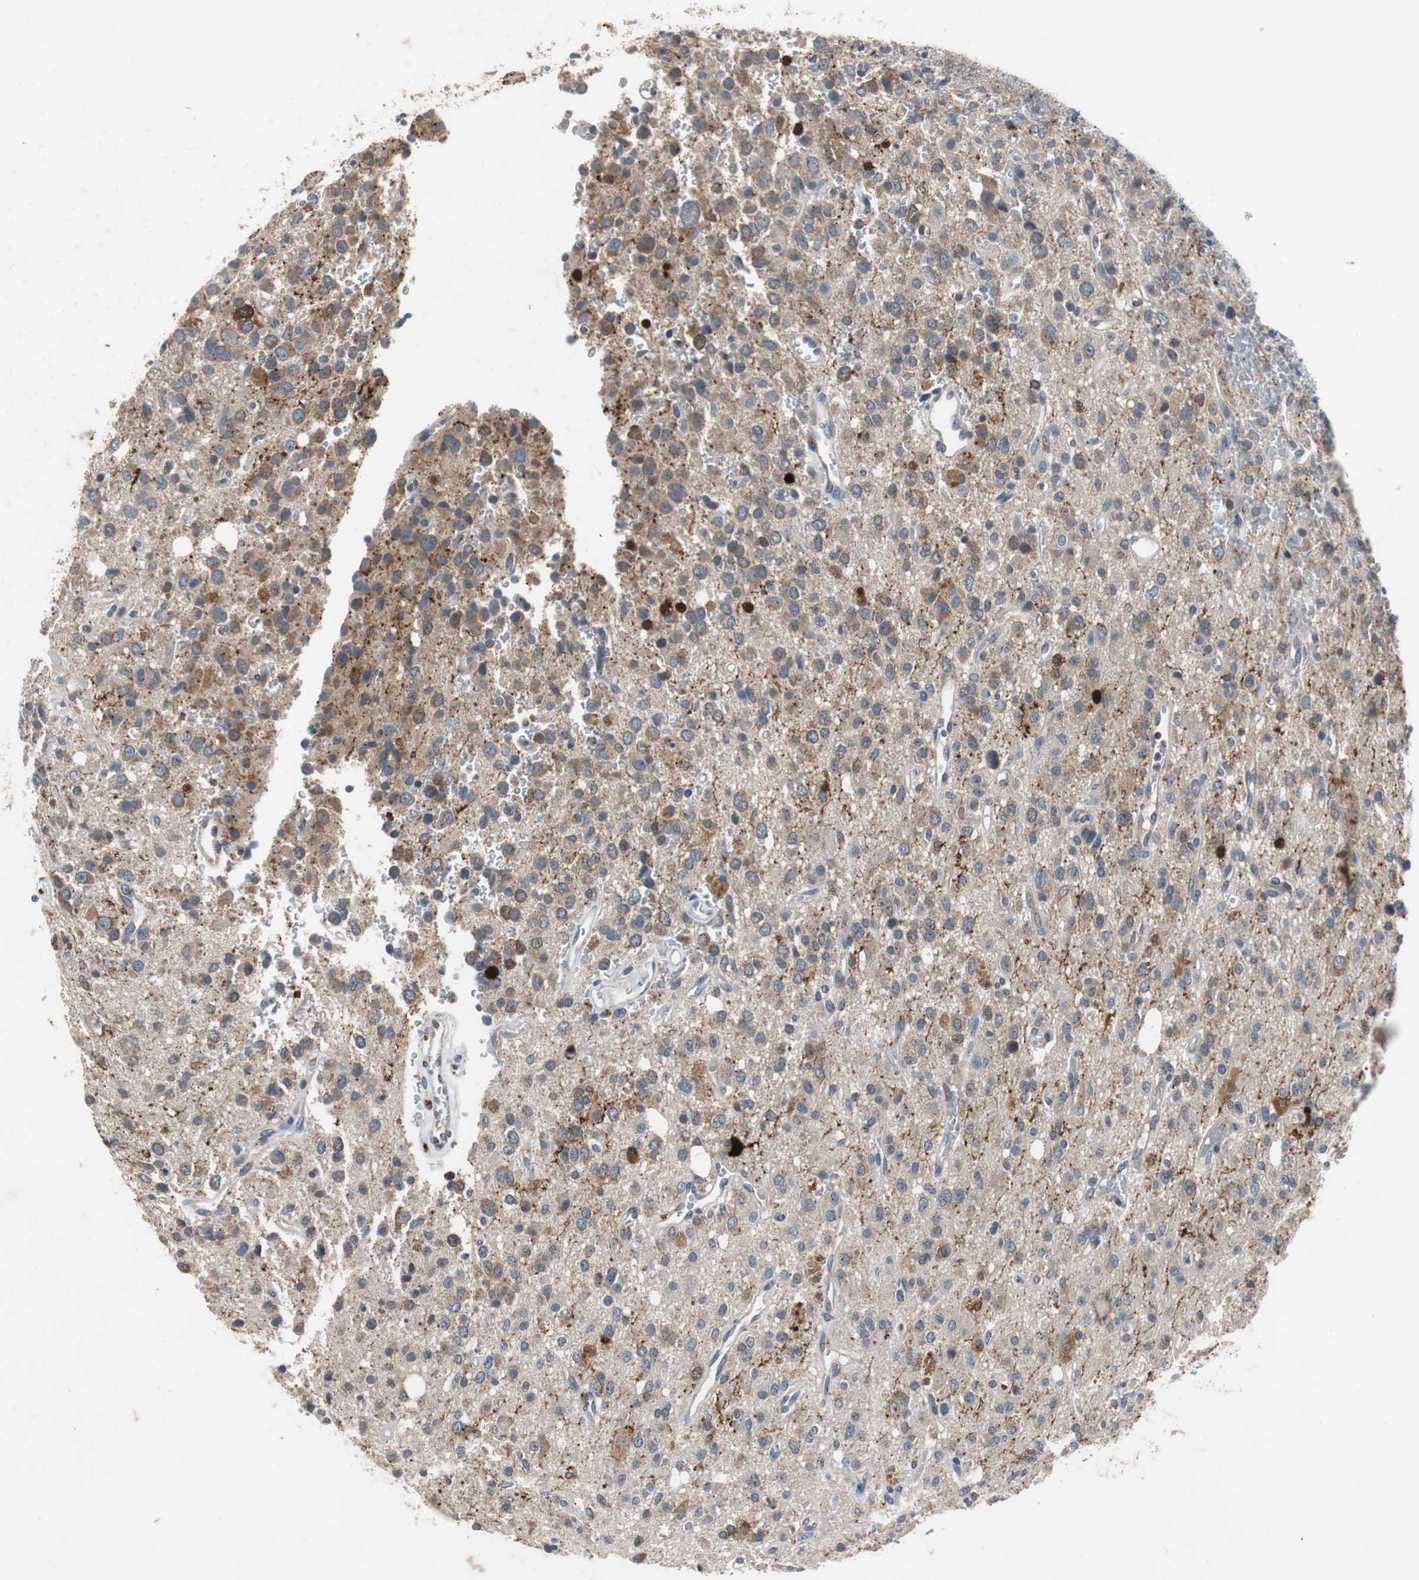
{"staining": {"intensity": "moderate", "quantity": ">75%", "location": "cytoplasmic/membranous"}, "tissue": "glioma", "cell_type": "Tumor cells", "image_type": "cancer", "snomed": [{"axis": "morphology", "description": "Glioma, malignant, High grade"}, {"axis": "topography", "description": "Brain"}], "caption": "DAB (3,3'-diaminobenzidine) immunohistochemical staining of high-grade glioma (malignant) demonstrates moderate cytoplasmic/membranous protein expression in approximately >75% of tumor cells.", "gene": "CALB2", "patient": {"sex": "male", "age": 47}}